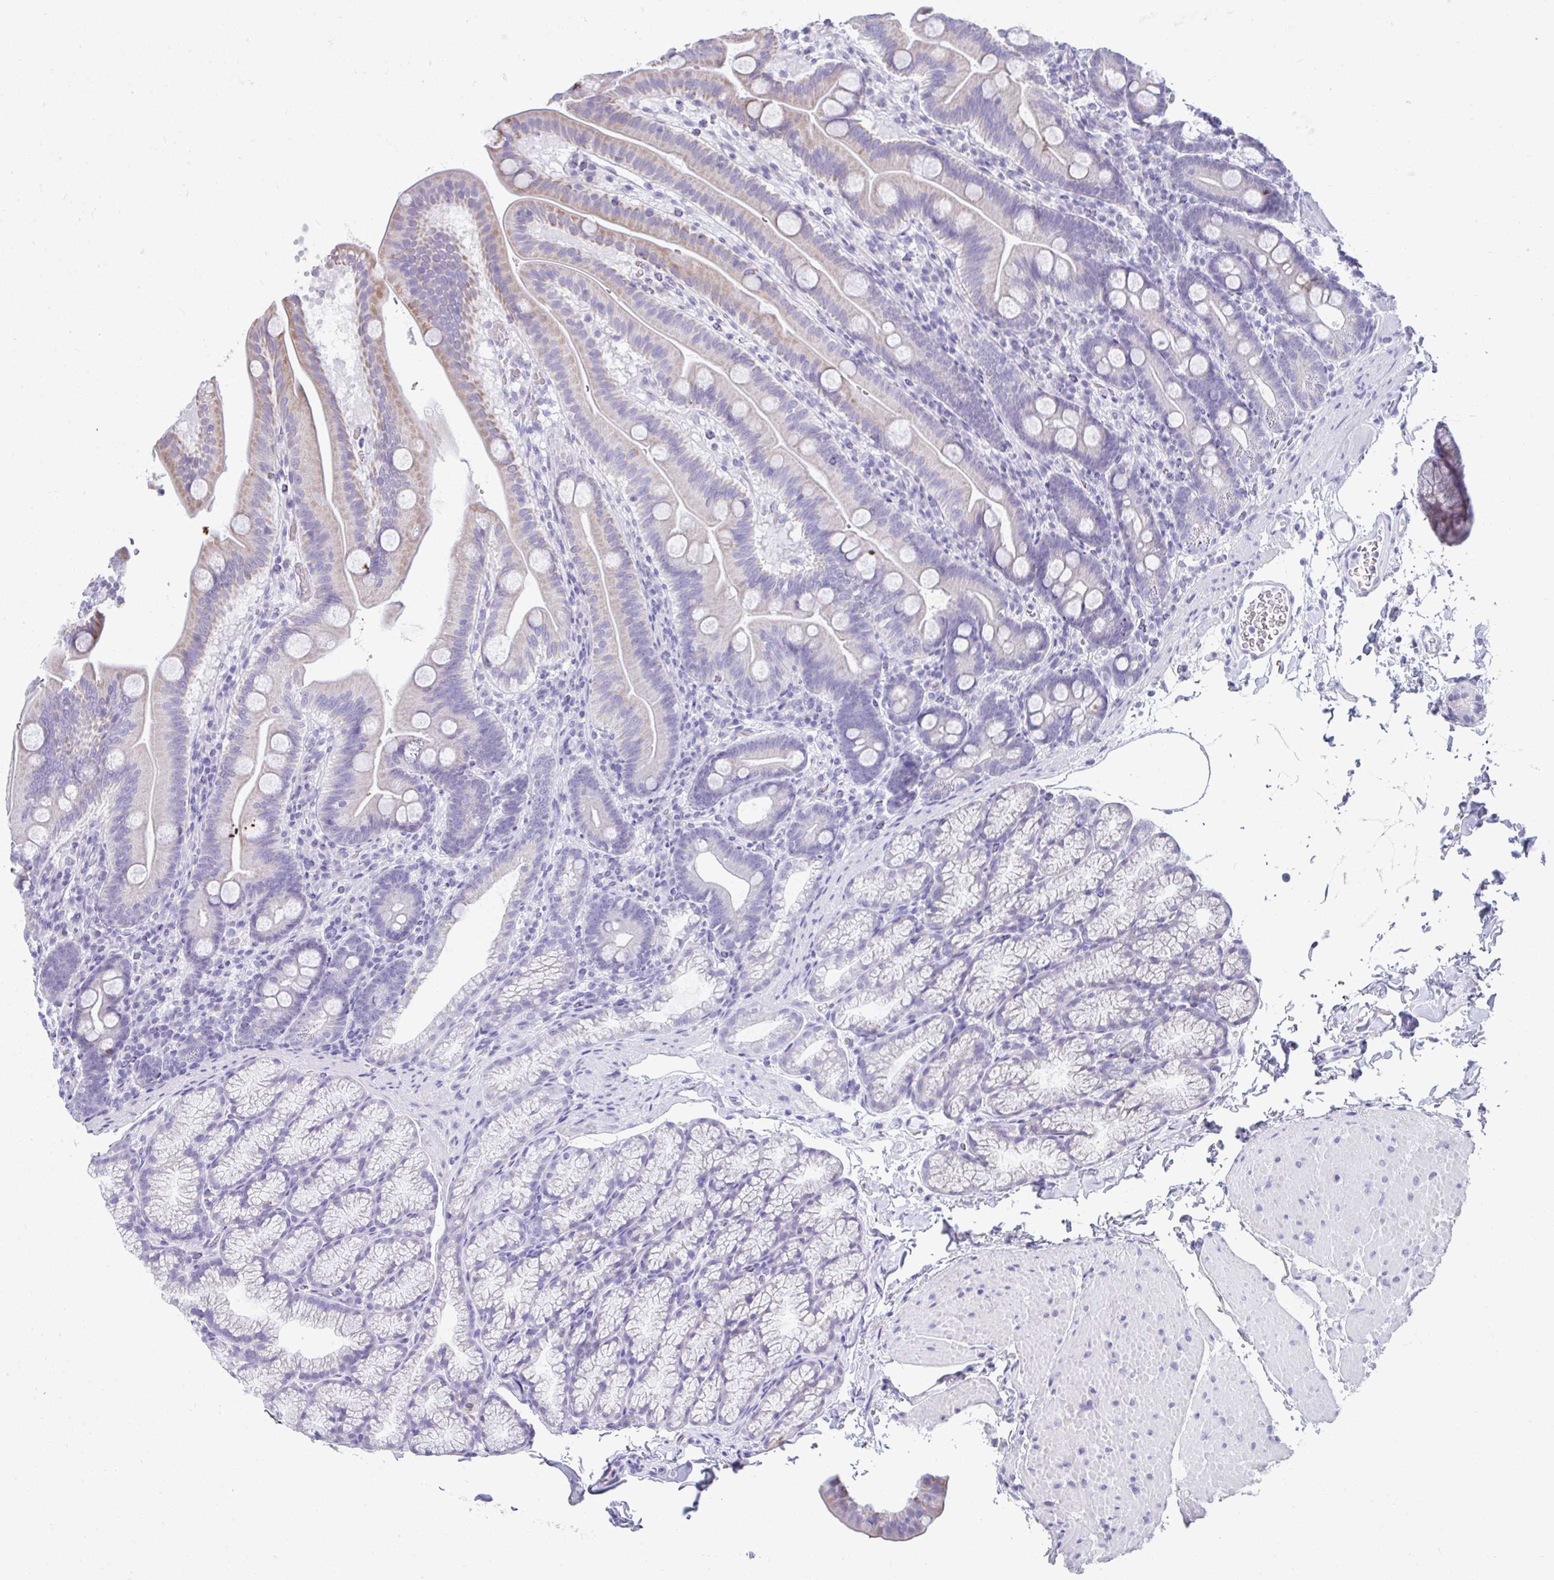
{"staining": {"intensity": "moderate", "quantity": "<25%", "location": "cytoplasmic/membranous"}, "tissue": "duodenum", "cell_type": "Glandular cells", "image_type": "normal", "snomed": [{"axis": "morphology", "description": "Normal tissue, NOS"}, {"axis": "topography", "description": "Duodenum"}], "caption": "Glandular cells exhibit low levels of moderate cytoplasmic/membranous positivity in about <25% of cells in normal human duodenum.", "gene": "RLF", "patient": {"sex": "male", "age": 59}}